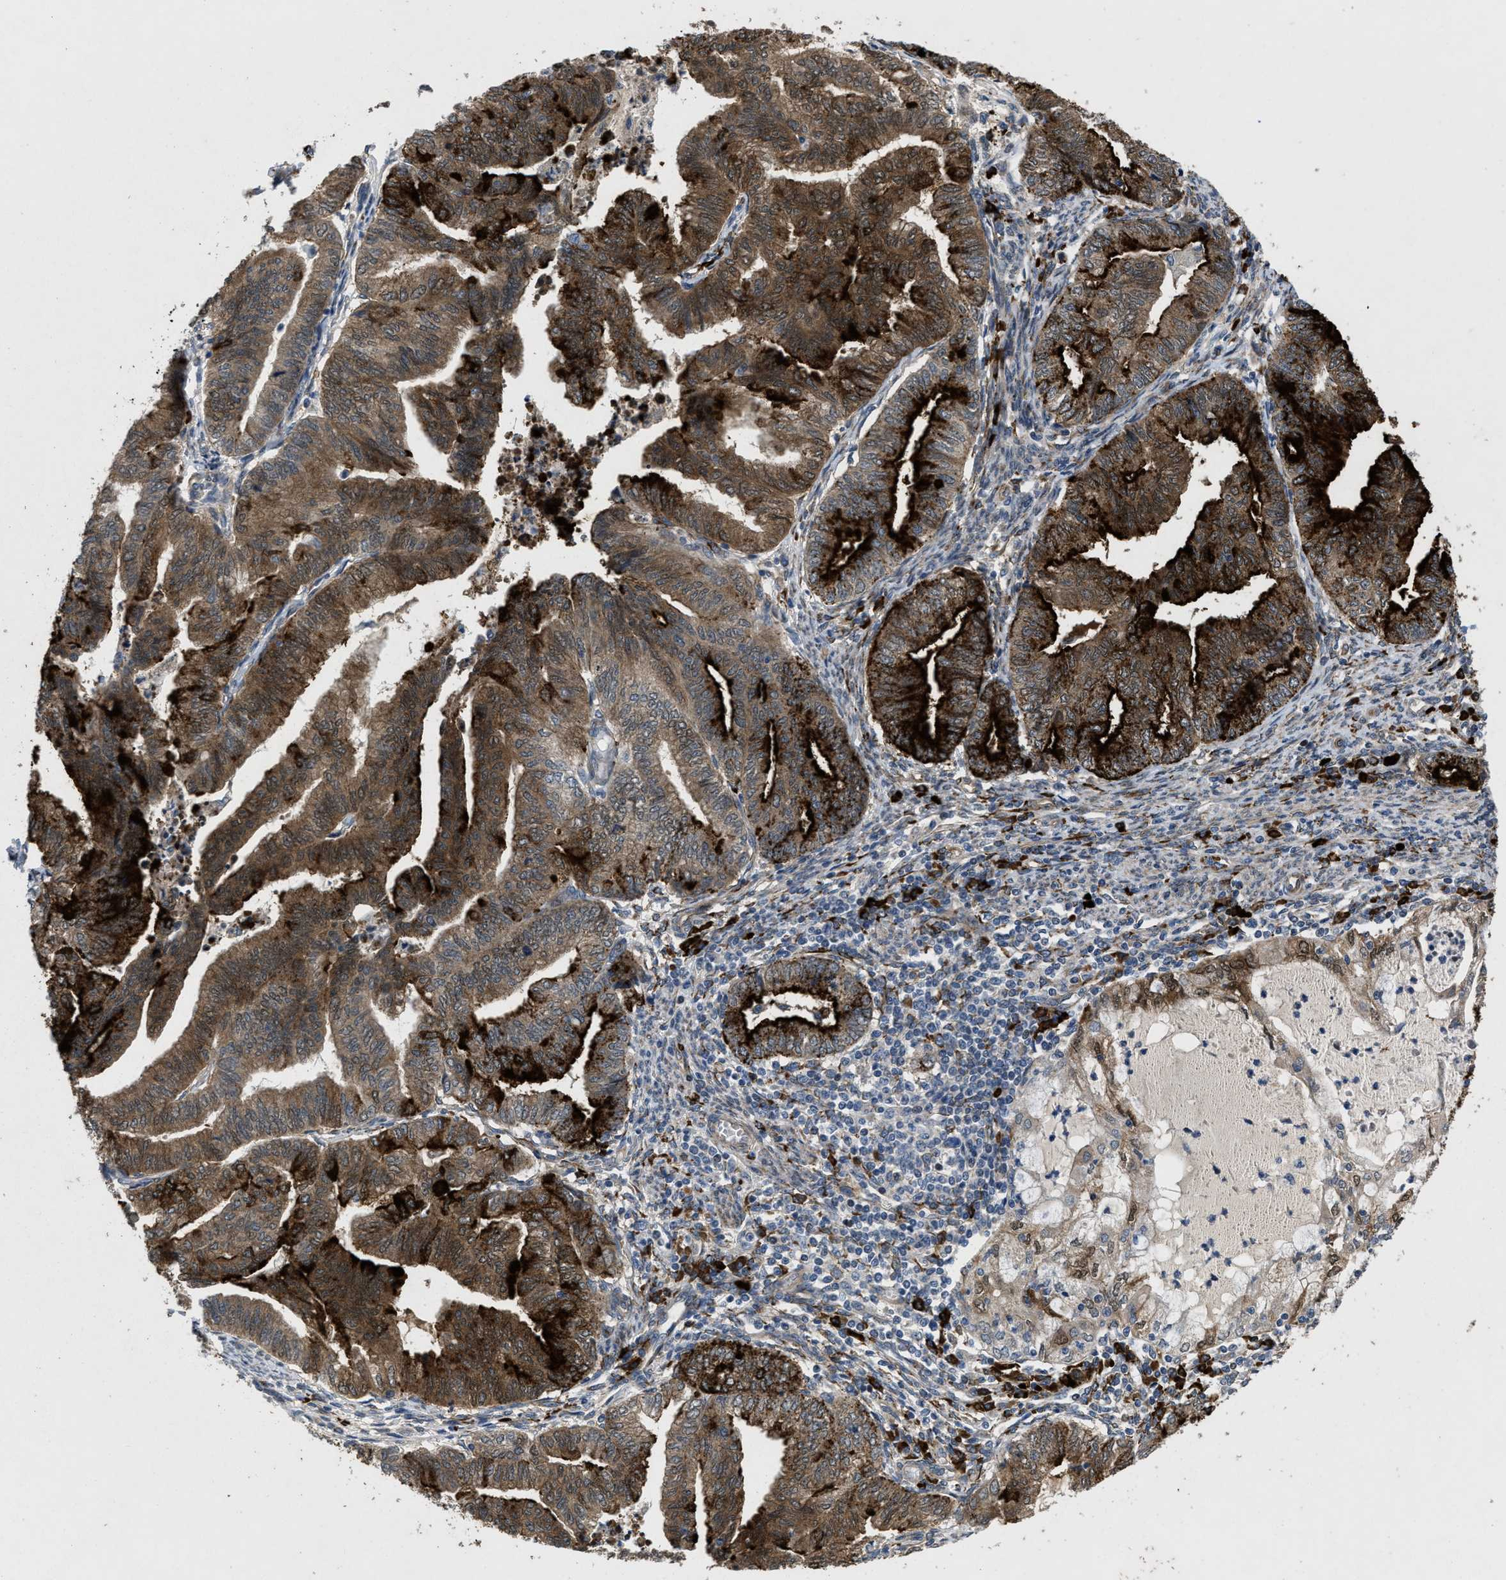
{"staining": {"intensity": "strong", "quantity": ">75%", "location": "cytoplasmic/membranous,nuclear"}, "tissue": "endometrial cancer", "cell_type": "Tumor cells", "image_type": "cancer", "snomed": [{"axis": "morphology", "description": "Adenocarcinoma, NOS"}, {"axis": "topography", "description": "Endometrium"}], "caption": "Endometrial adenocarcinoma stained with immunohistochemistry (IHC) demonstrates strong cytoplasmic/membranous and nuclear positivity in approximately >75% of tumor cells.", "gene": "HSPA12B", "patient": {"sex": "female", "age": 79}}